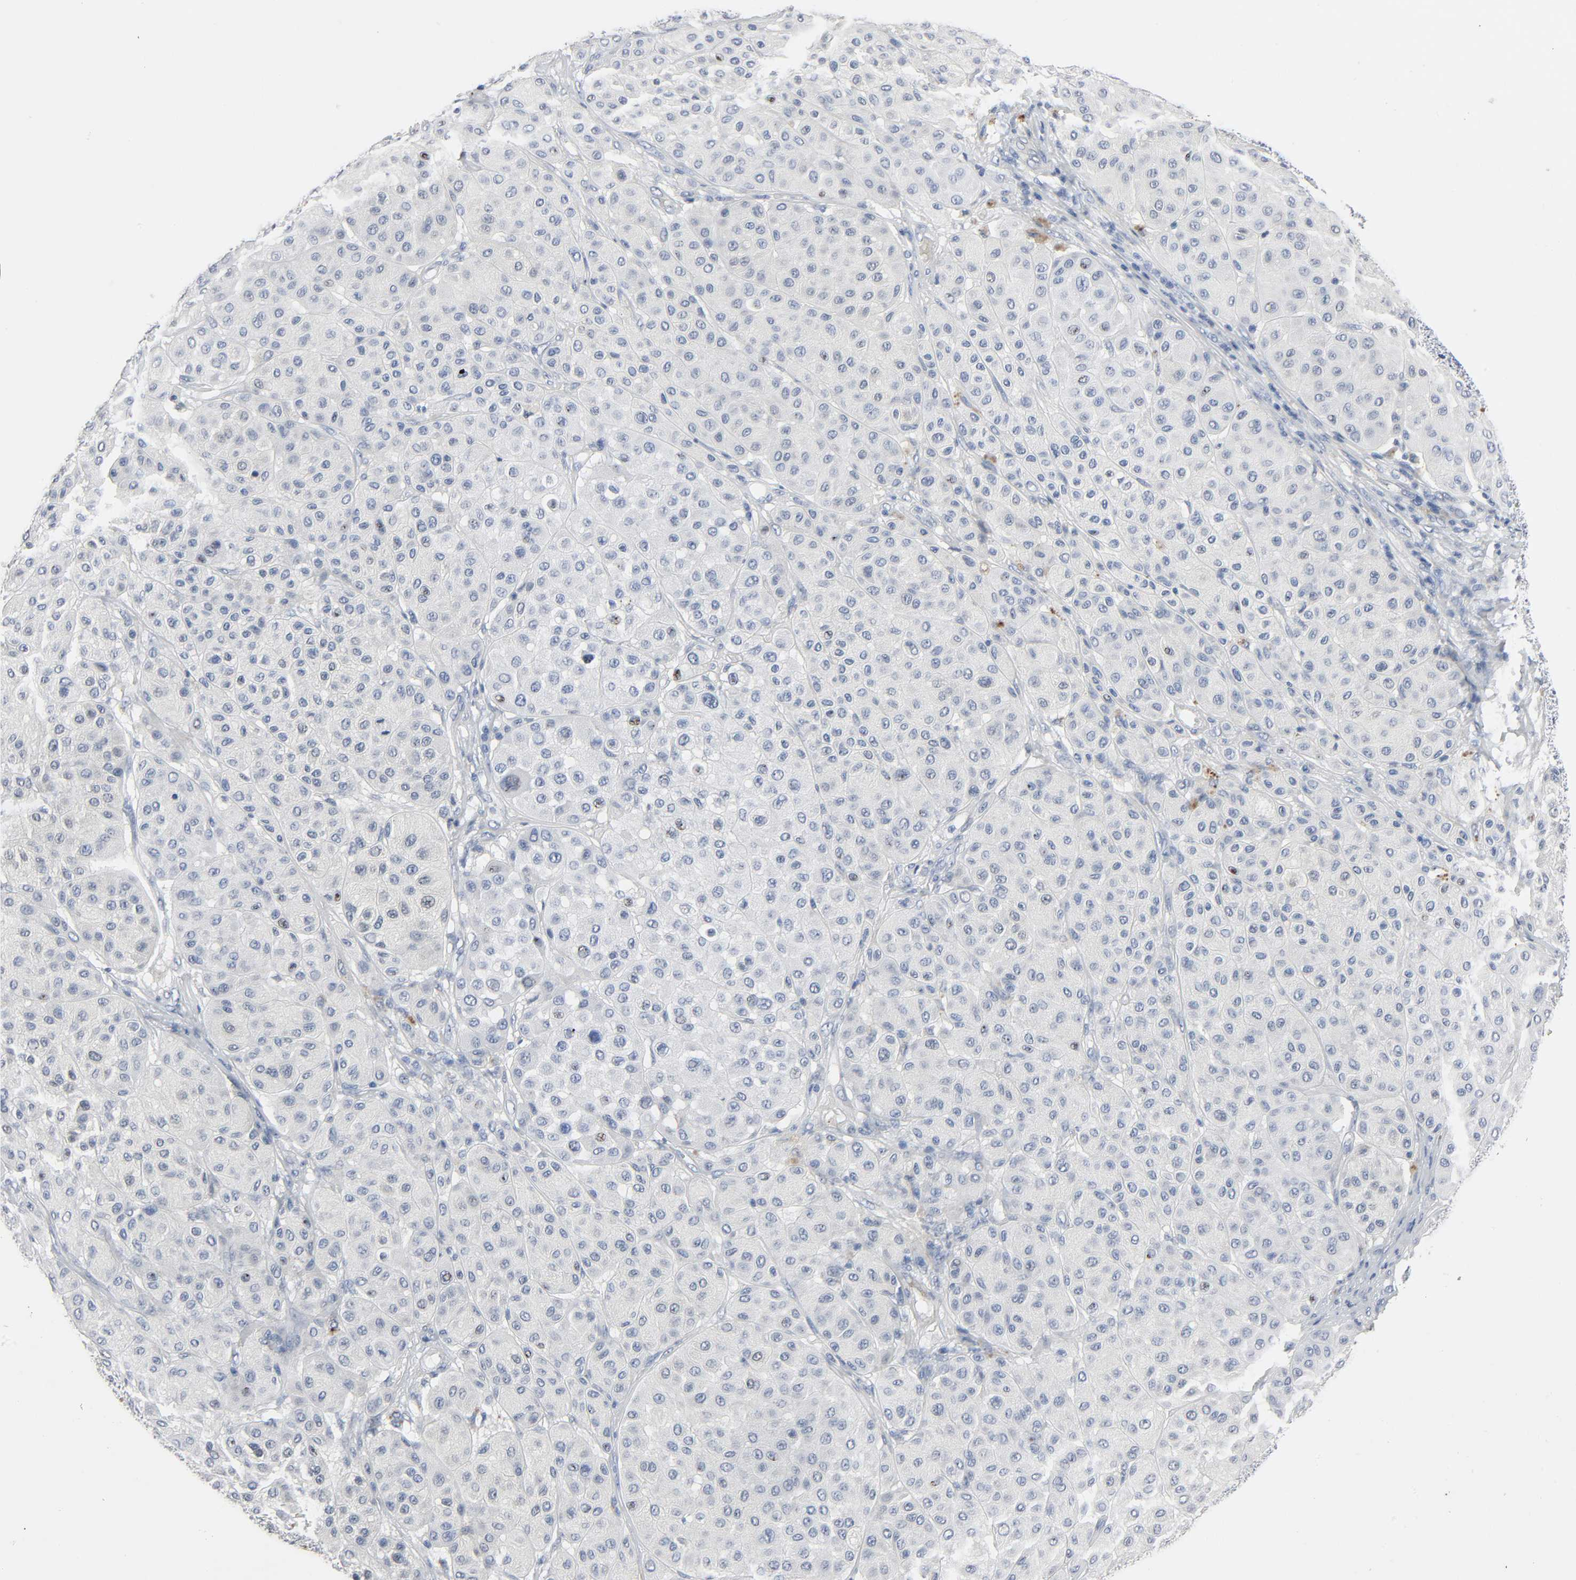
{"staining": {"intensity": "negative", "quantity": "none", "location": "none"}, "tissue": "melanoma", "cell_type": "Tumor cells", "image_type": "cancer", "snomed": [{"axis": "morphology", "description": "Normal tissue, NOS"}, {"axis": "morphology", "description": "Malignant melanoma, Metastatic site"}, {"axis": "topography", "description": "Skin"}], "caption": "There is no significant staining in tumor cells of melanoma.", "gene": "FBLN5", "patient": {"sex": "male", "age": 41}}